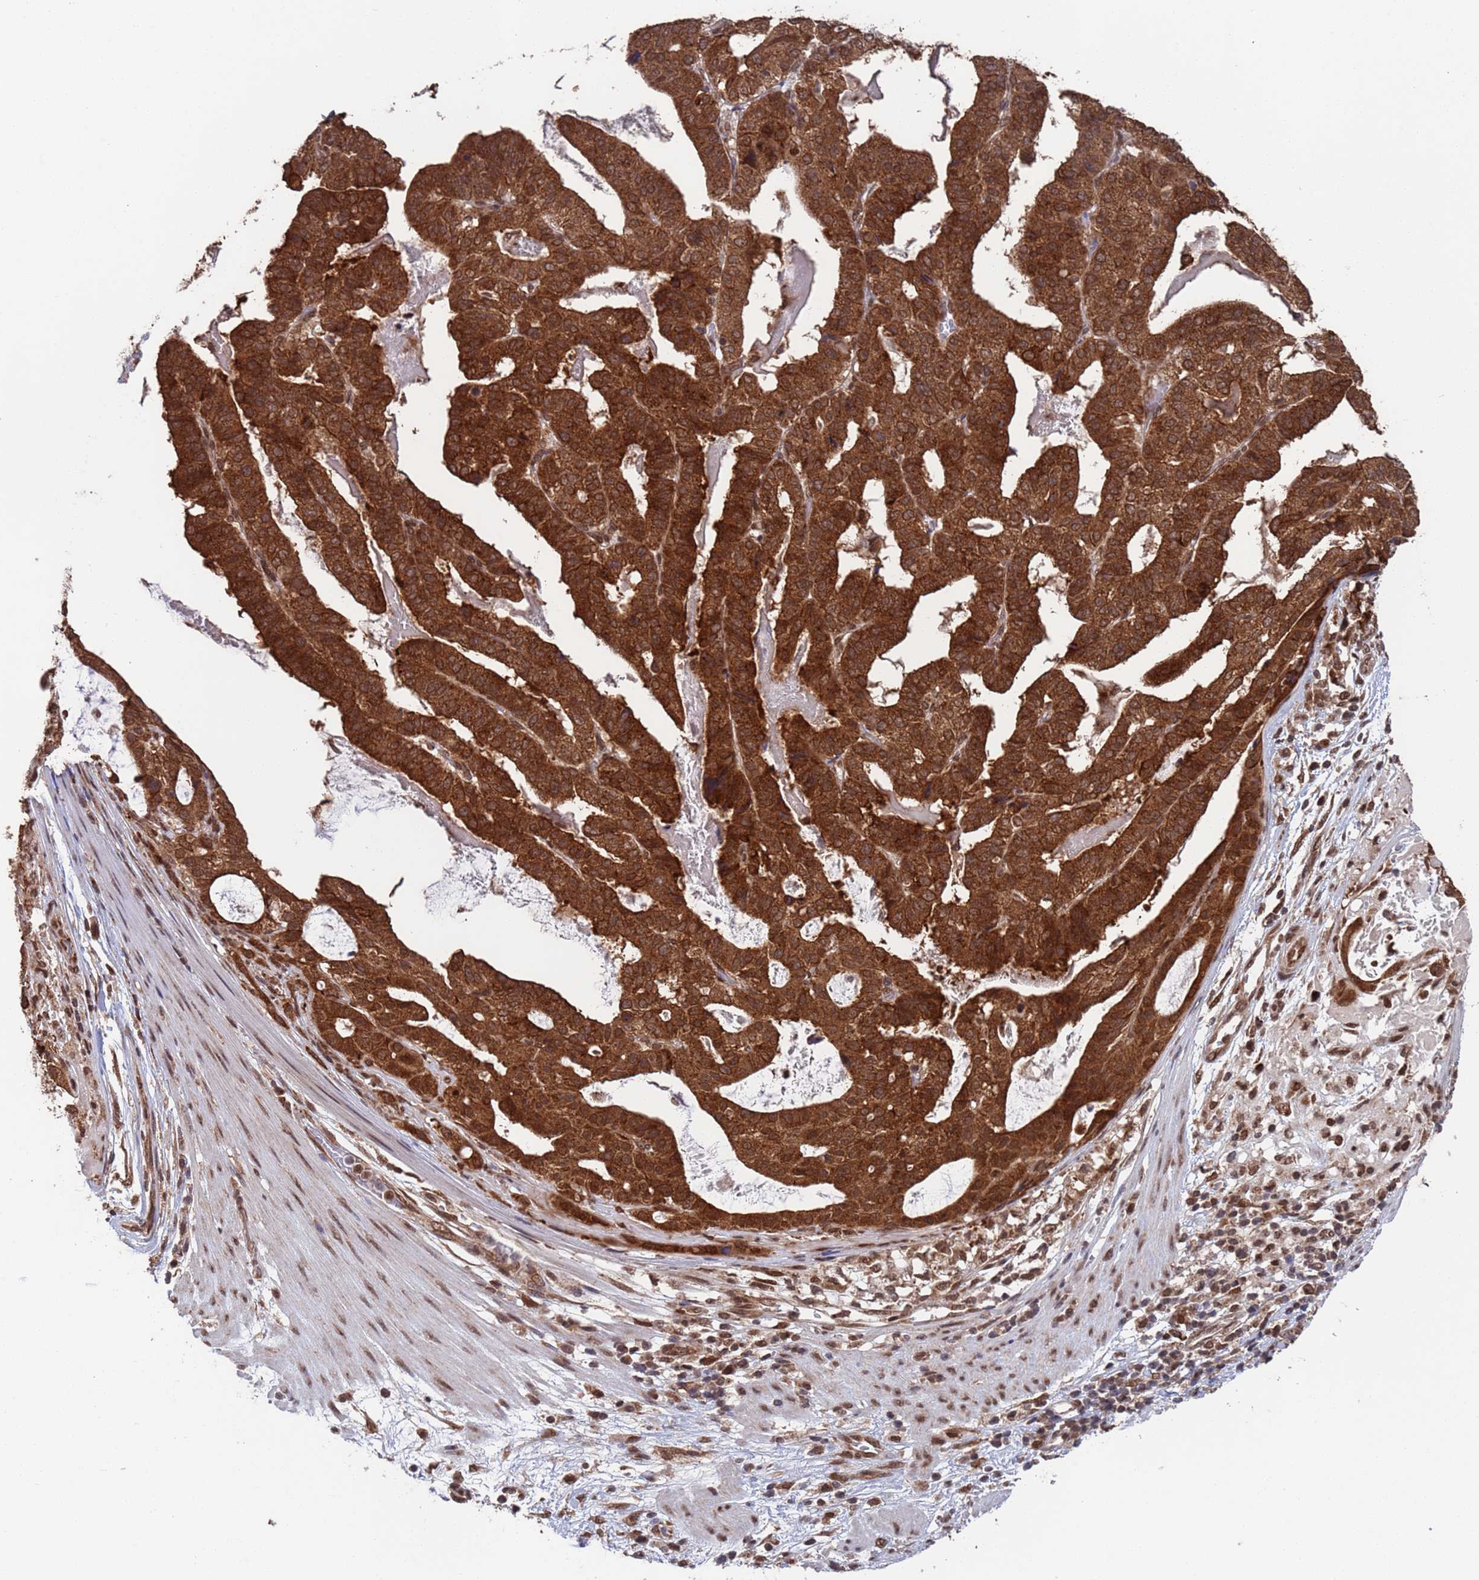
{"staining": {"intensity": "strong", "quantity": ">75%", "location": "cytoplasmic/membranous"}, "tissue": "stomach cancer", "cell_type": "Tumor cells", "image_type": "cancer", "snomed": [{"axis": "morphology", "description": "Adenocarcinoma, NOS"}, {"axis": "topography", "description": "Stomach"}], "caption": "Stomach adenocarcinoma tissue displays strong cytoplasmic/membranous positivity in about >75% of tumor cells, visualized by immunohistochemistry.", "gene": "FUBP3", "patient": {"sex": "male", "age": 48}}